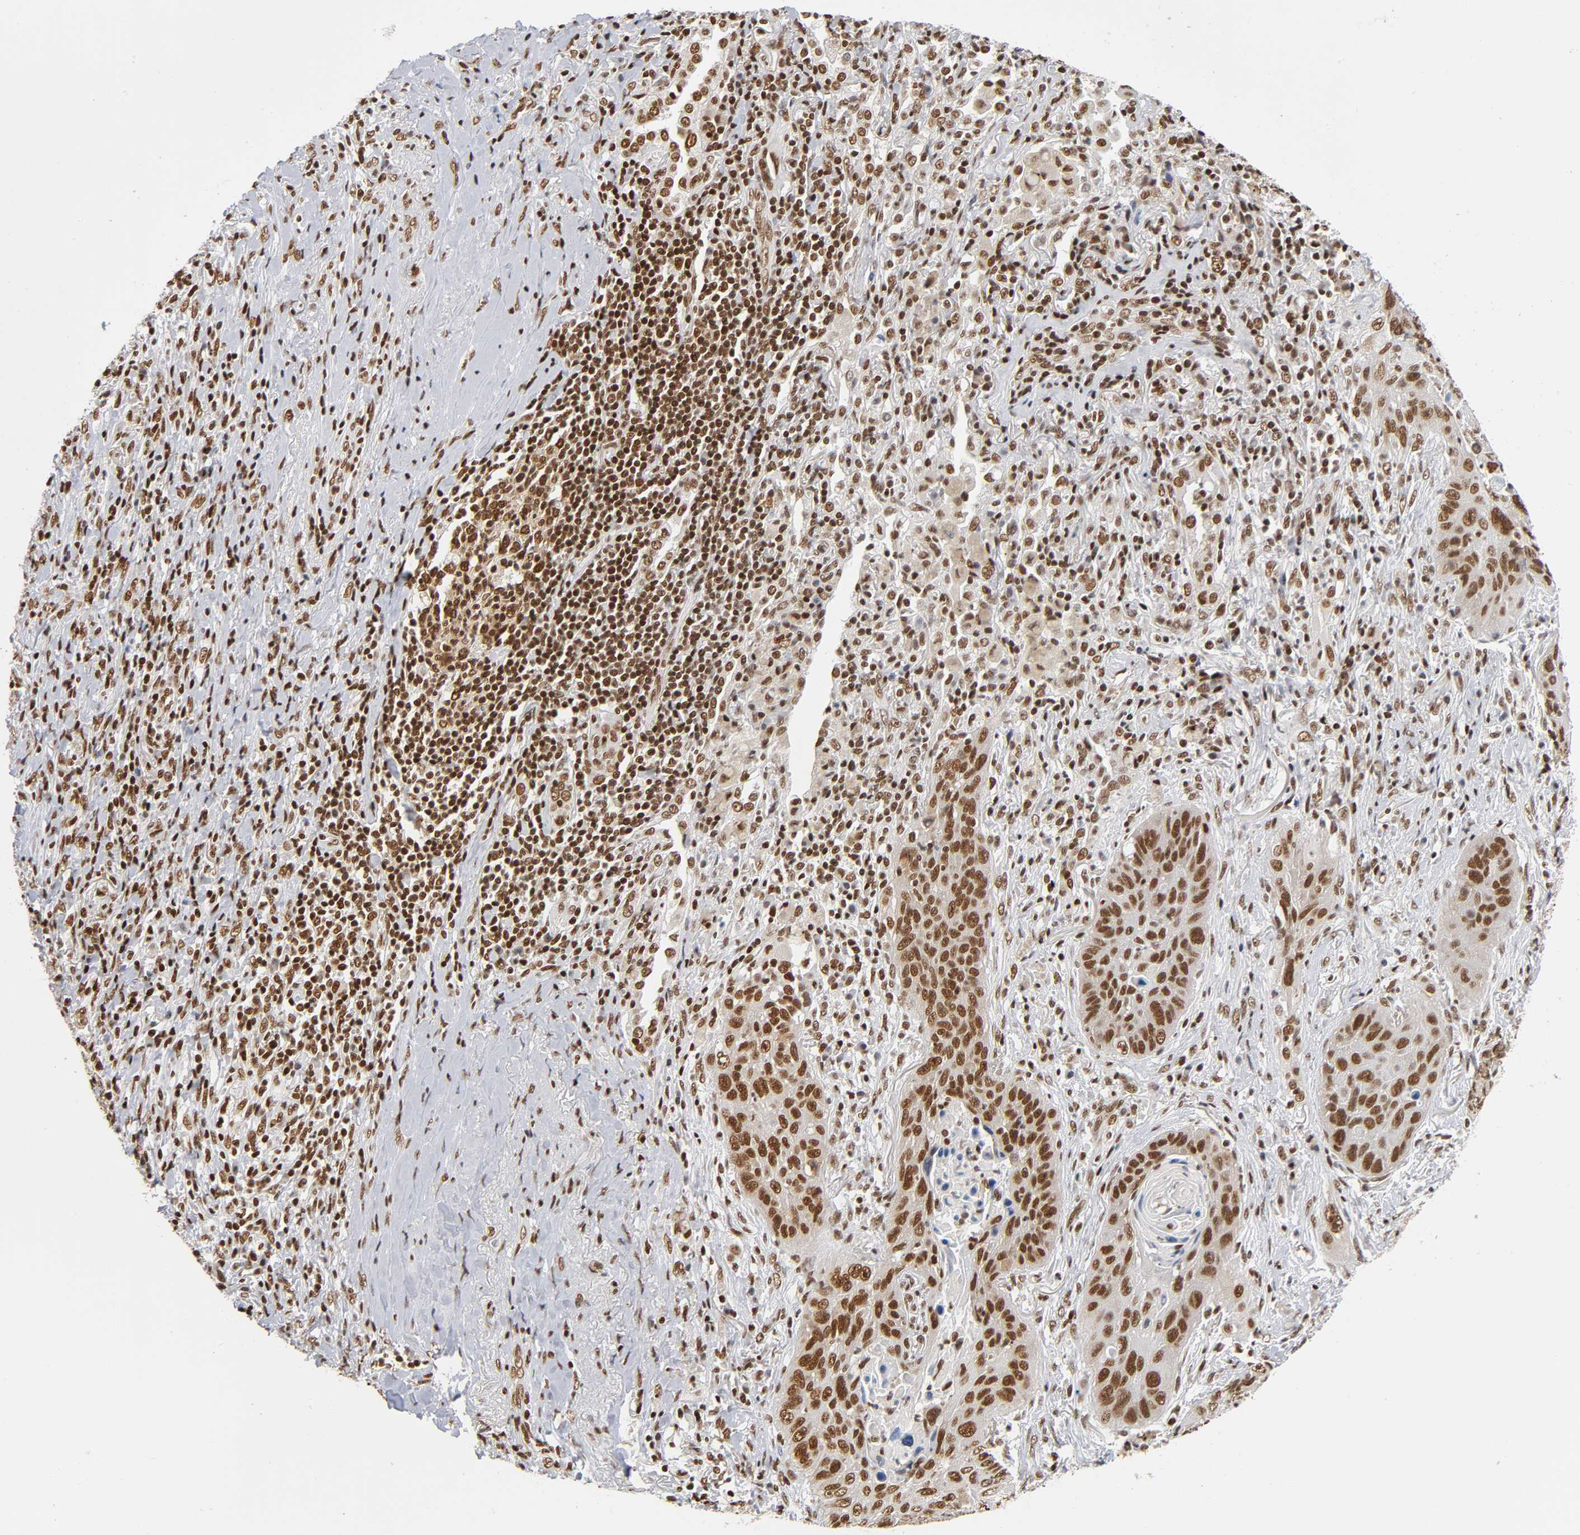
{"staining": {"intensity": "strong", "quantity": ">75%", "location": "nuclear"}, "tissue": "lung cancer", "cell_type": "Tumor cells", "image_type": "cancer", "snomed": [{"axis": "morphology", "description": "Squamous cell carcinoma, NOS"}, {"axis": "topography", "description": "Lung"}], "caption": "Protein expression analysis of human lung cancer (squamous cell carcinoma) reveals strong nuclear positivity in approximately >75% of tumor cells.", "gene": "ILKAP", "patient": {"sex": "female", "age": 67}}